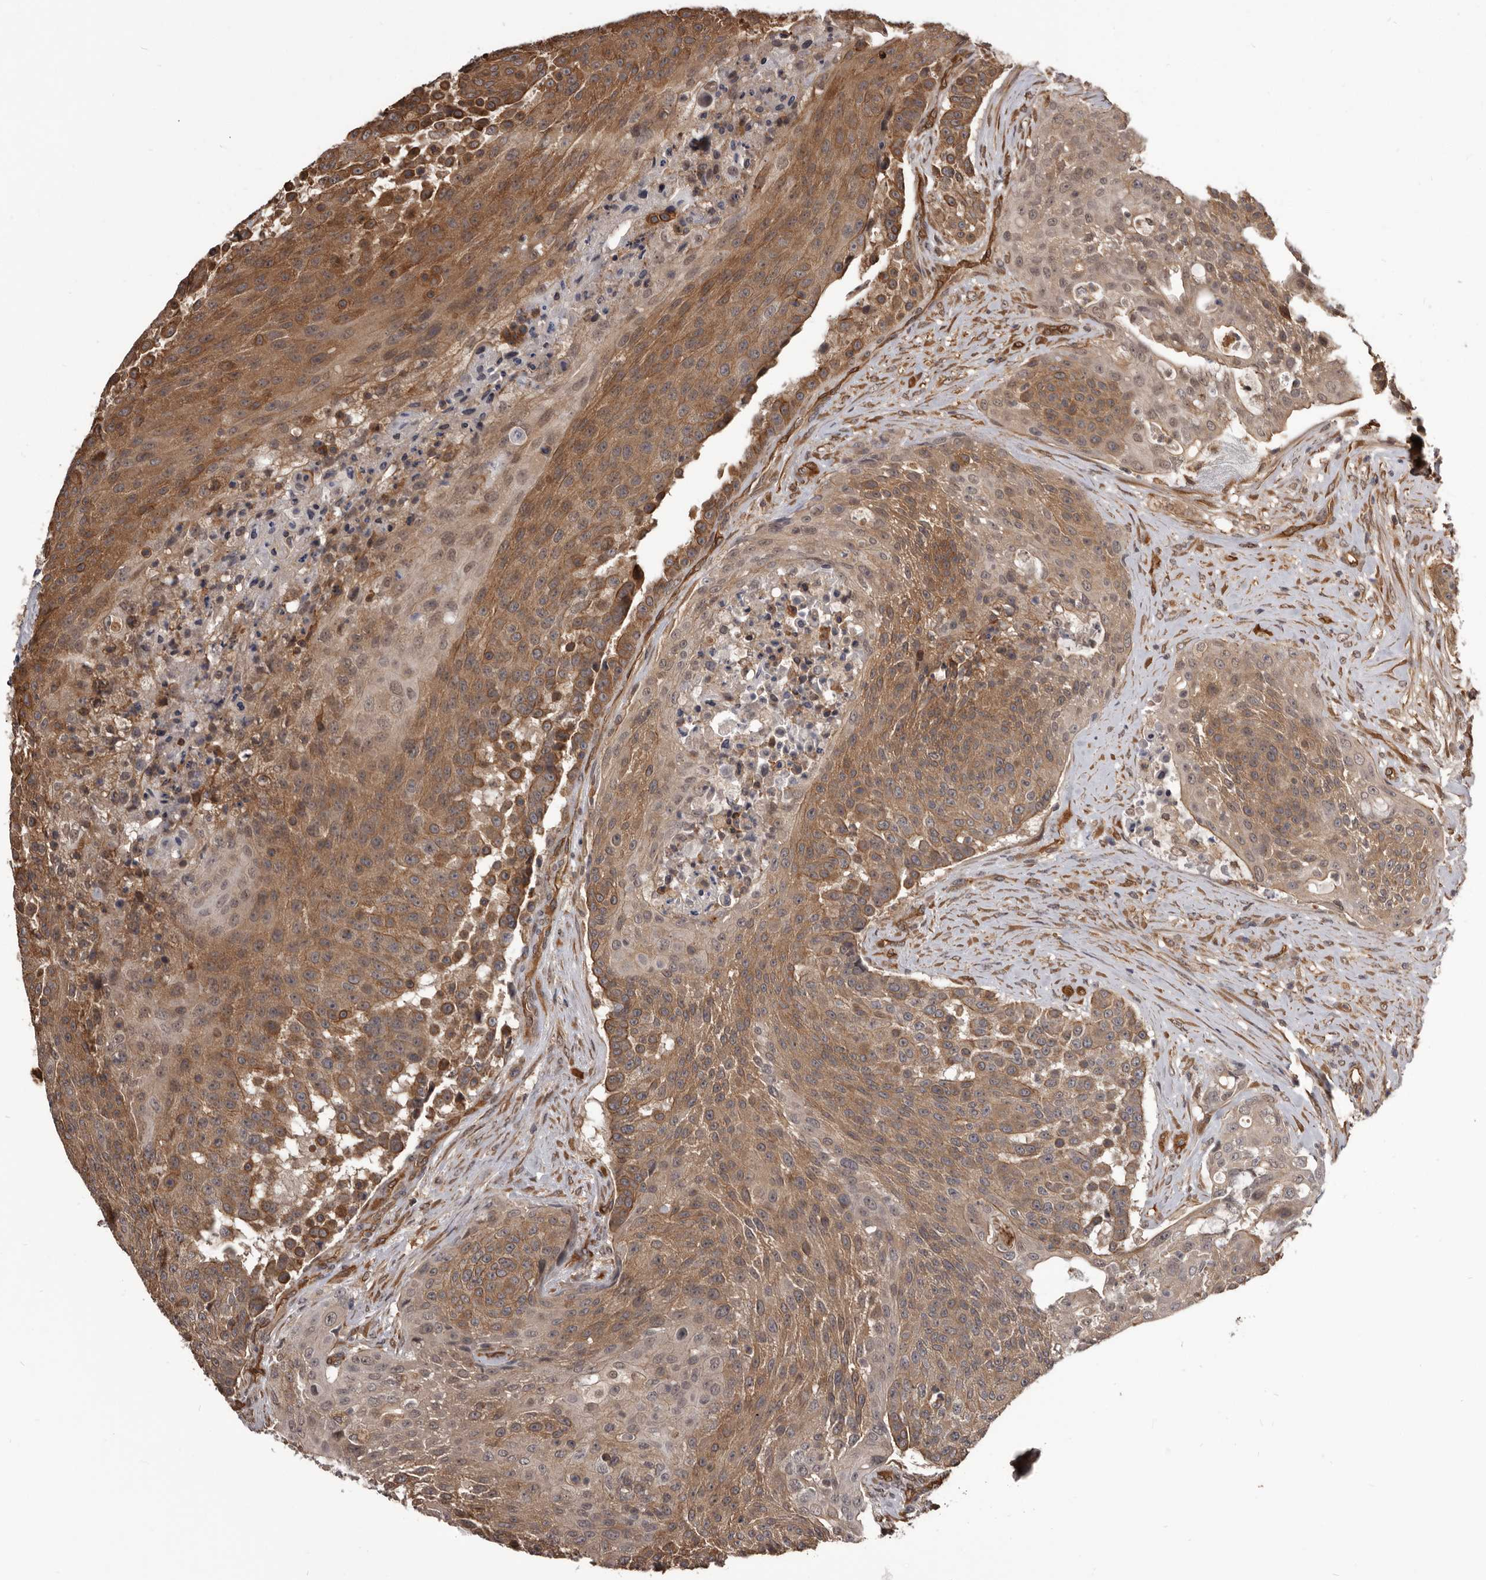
{"staining": {"intensity": "moderate", "quantity": ">75%", "location": "cytoplasmic/membranous"}, "tissue": "urothelial cancer", "cell_type": "Tumor cells", "image_type": "cancer", "snomed": [{"axis": "morphology", "description": "Urothelial carcinoma, High grade"}, {"axis": "topography", "description": "Urinary bladder"}], "caption": "DAB immunohistochemical staining of human urothelial cancer reveals moderate cytoplasmic/membranous protein staining in approximately >75% of tumor cells.", "gene": "ADAMTS20", "patient": {"sex": "female", "age": 63}}